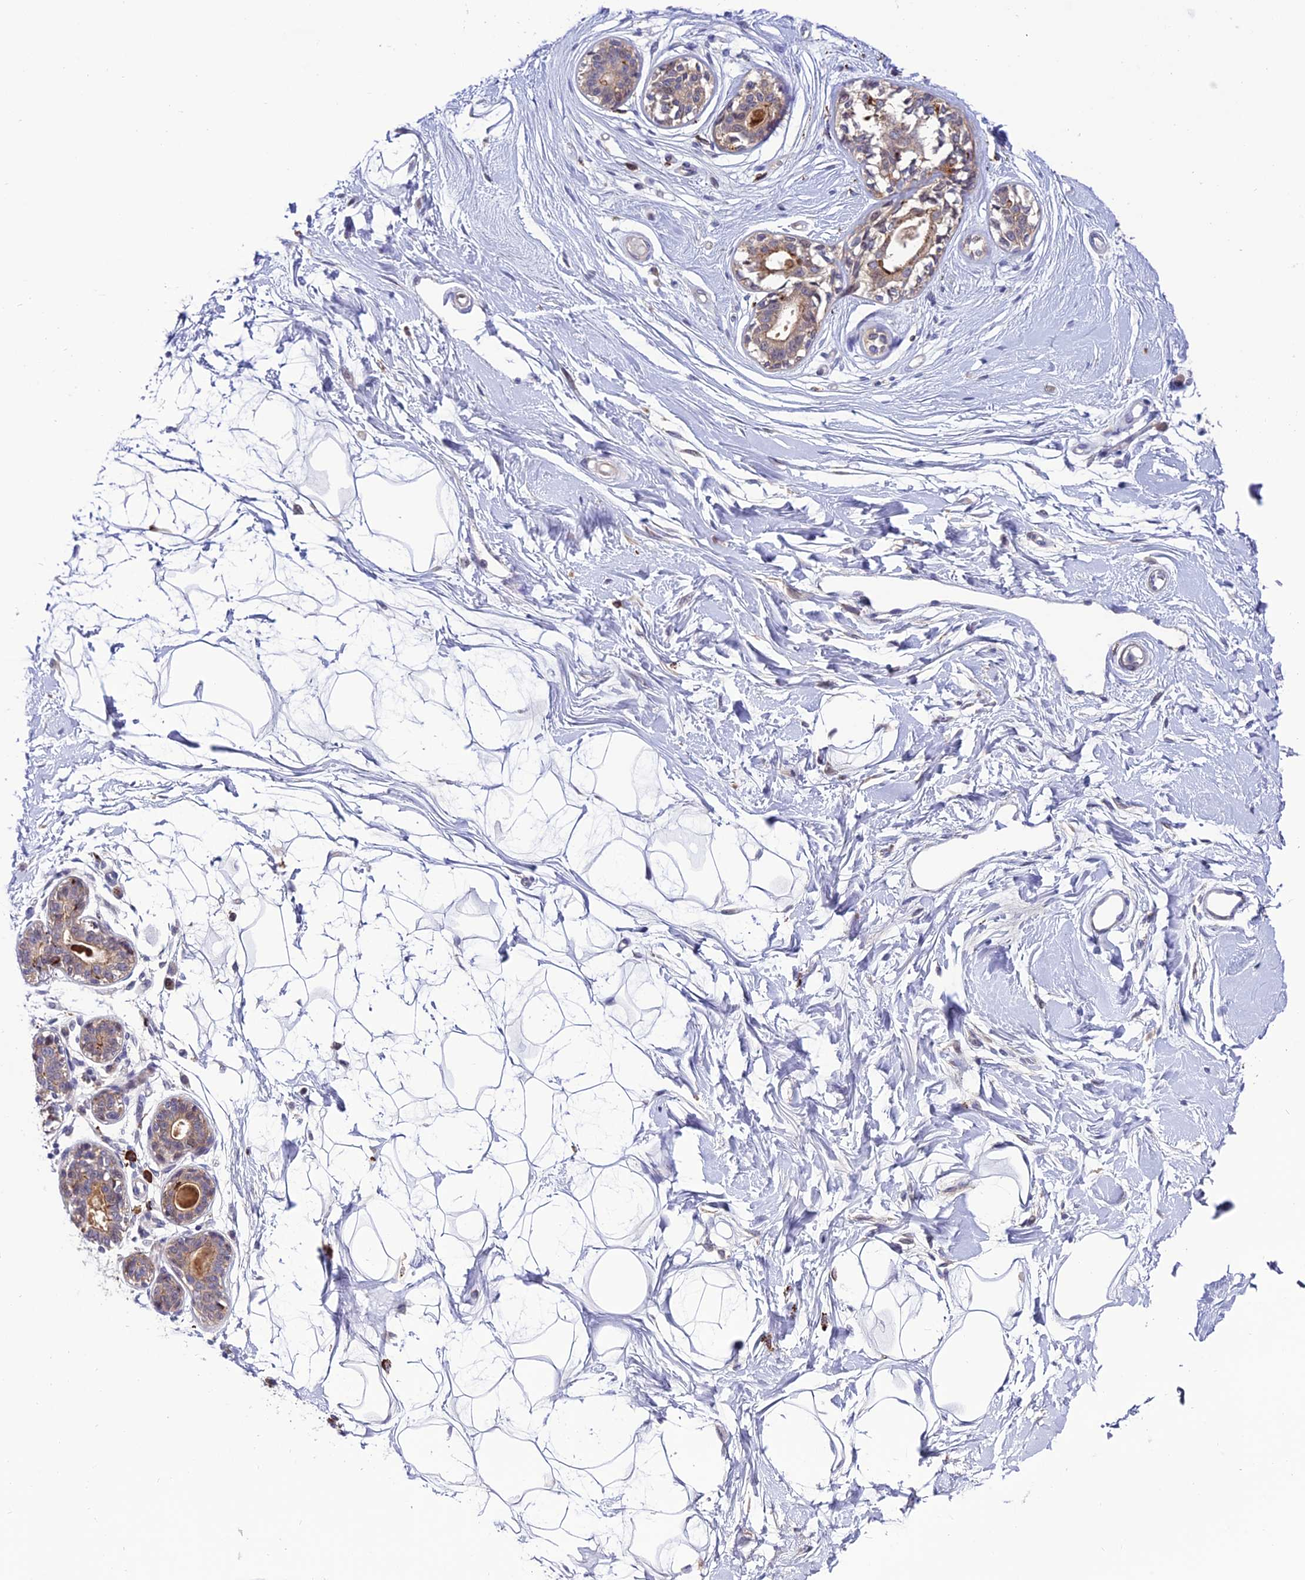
{"staining": {"intensity": "negative", "quantity": "none", "location": "none"}, "tissue": "breast", "cell_type": "Adipocytes", "image_type": "normal", "snomed": [{"axis": "morphology", "description": "Normal tissue, NOS"}, {"axis": "topography", "description": "Breast"}], "caption": "There is no significant positivity in adipocytes of breast. (Stains: DAB (3,3'-diaminobenzidine) immunohistochemistry with hematoxylin counter stain, Microscopy: brightfield microscopy at high magnification).", "gene": "ARHGEF18", "patient": {"sex": "female", "age": 45}}